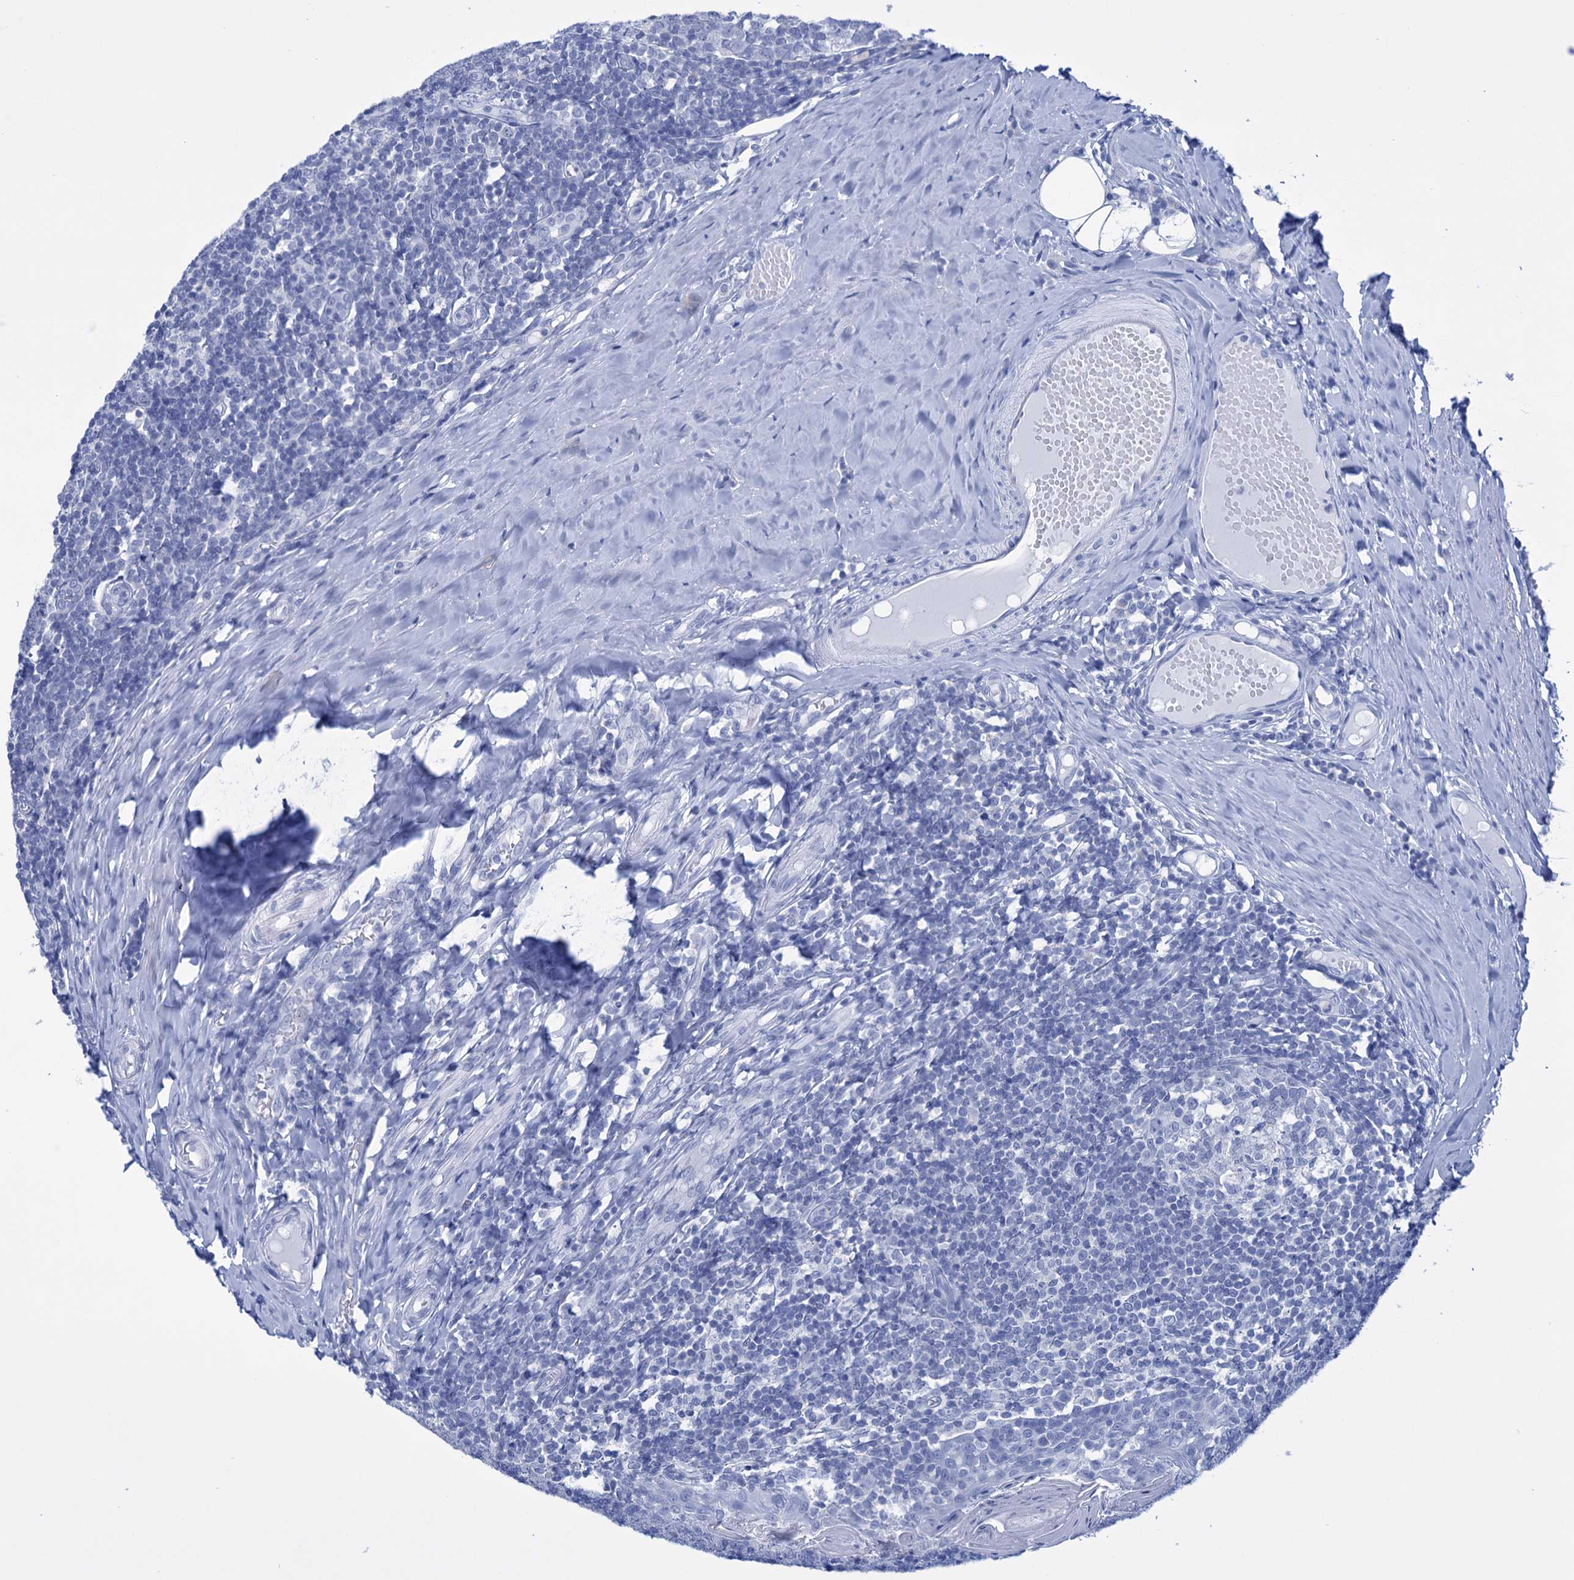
{"staining": {"intensity": "negative", "quantity": "none", "location": "none"}, "tissue": "tonsil", "cell_type": "Germinal center cells", "image_type": "normal", "snomed": [{"axis": "morphology", "description": "Normal tissue, NOS"}, {"axis": "topography", "description": "Tonsil"}], "caption": "Immunohistochemical staining of normal tonsil displays no significant expression in germinal center cells. The staining is performed using DAB brown chromogen with nuclei counter-stained in using hematoxylin.", "gene": "FBXW12", "patient": {"sex": "female", "age": 19}}